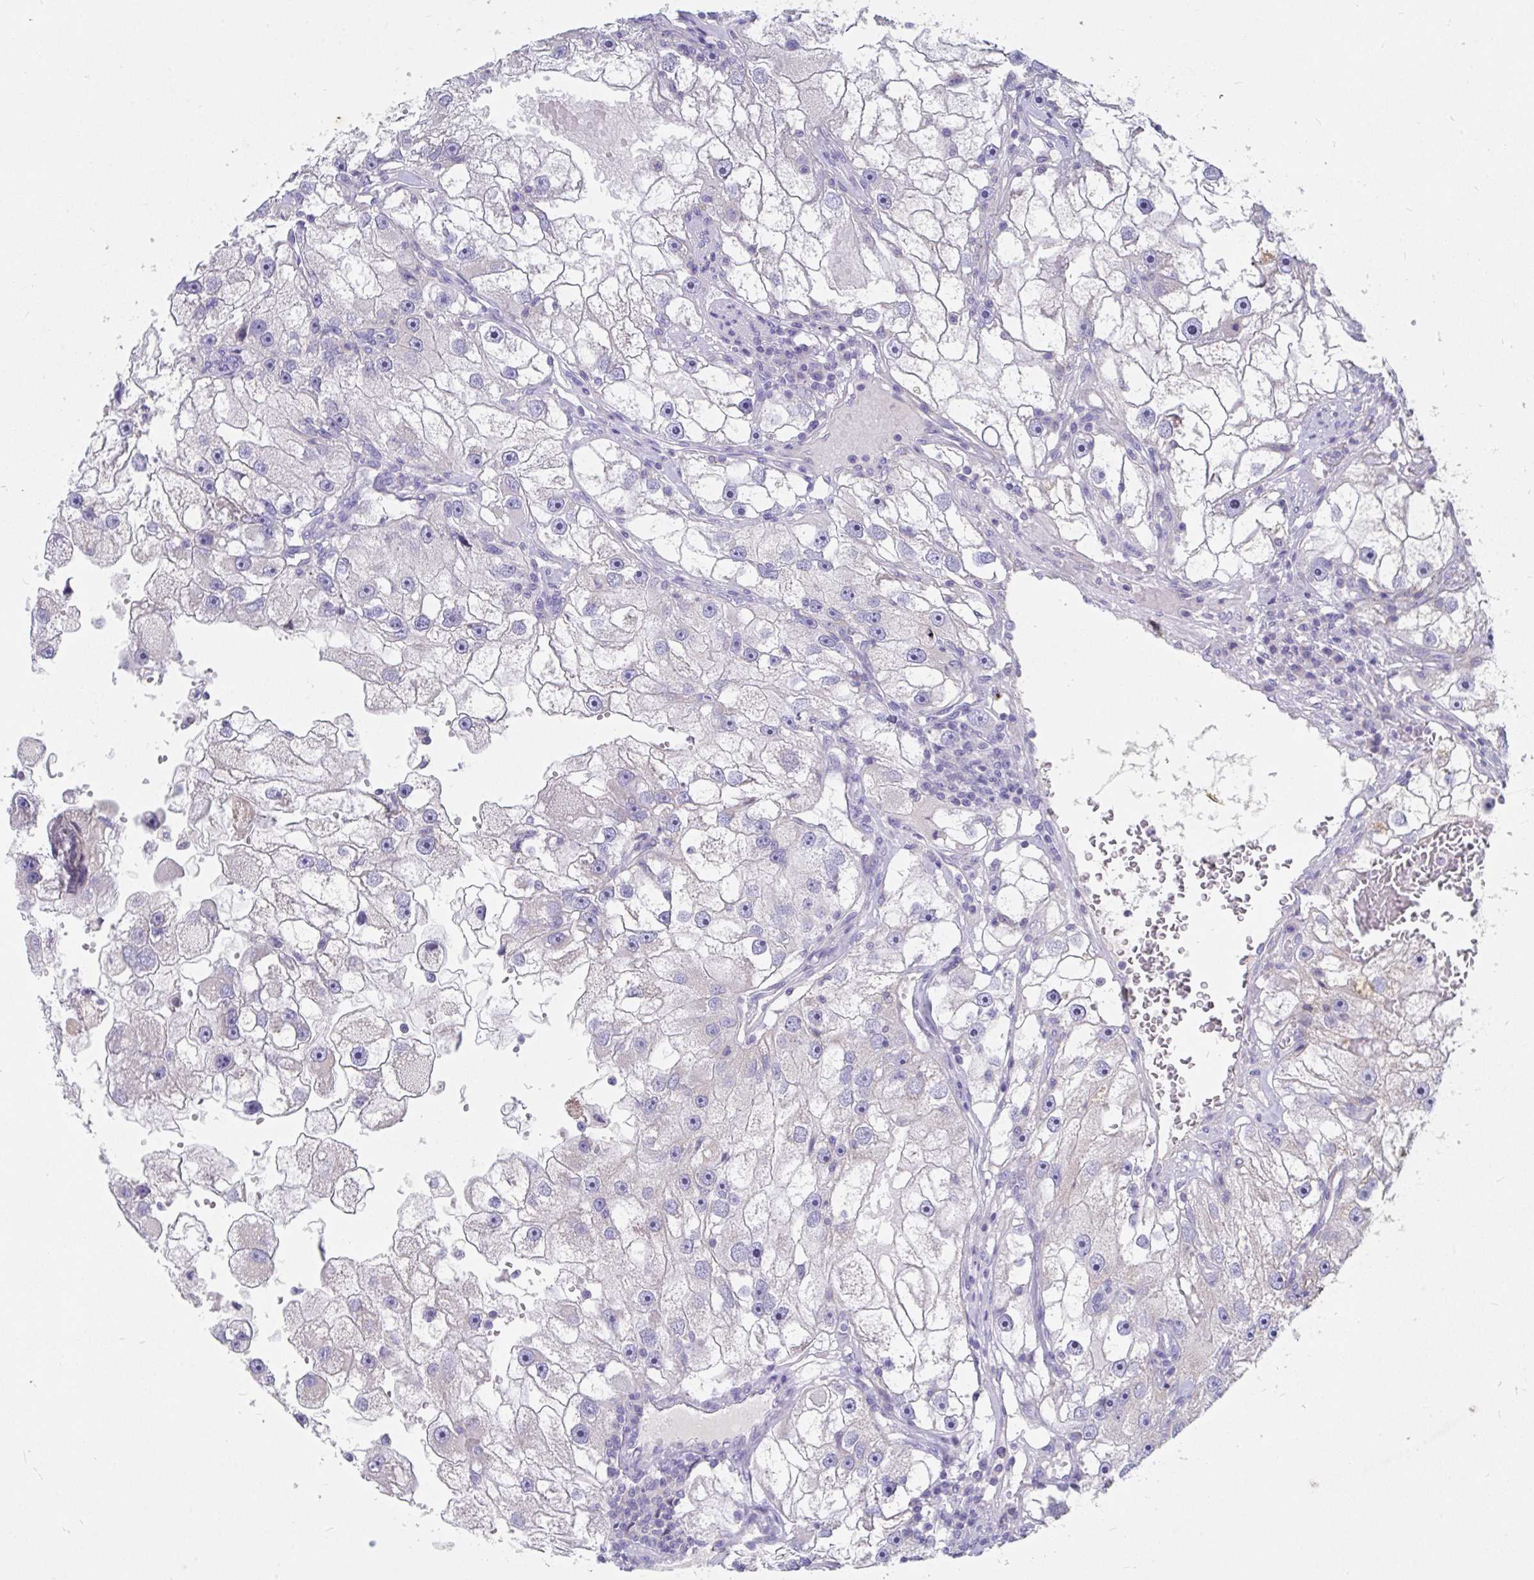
{"staining": {"intensity": "moderate", "quantity": "<25%", "location": "cytoplasmic/membranous"}, "tissue": "renal cancer", "cell_type": "Tumor cells", "image_type": "cancer", "snomed": [{"axis": "morphology", "description": "Adenocarcinoma, NOS"}, {"axis": "topography", "description": "Kidney"}], "caption": "An image of adenocarcinoma (renal) stained for a protein displays moderate cytoplasmic/membranous brown staining in tumor cells.", "gene": "ZNF561", "patient": {"sex": "male", "age": 63}}